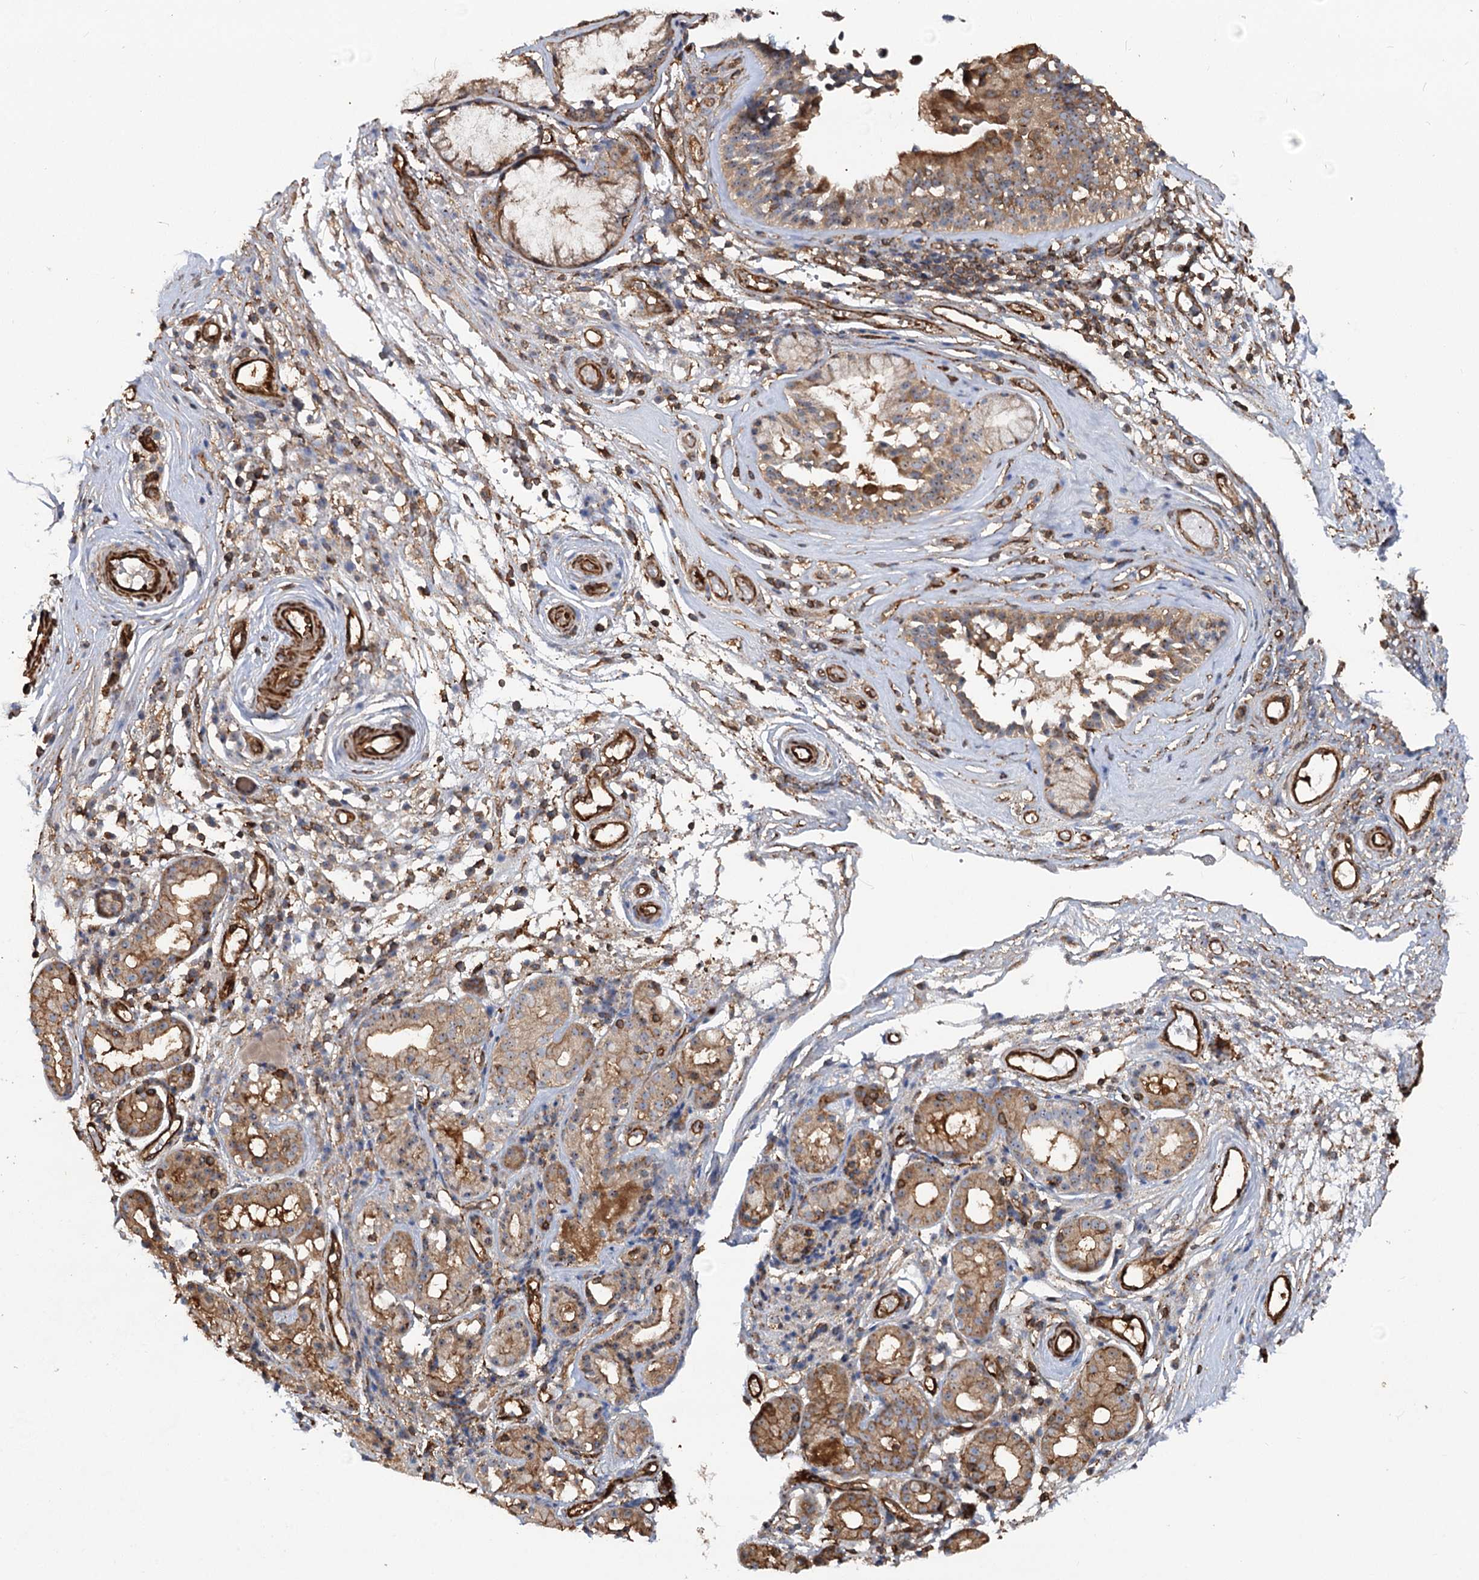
{"staining": {"intensity": "moderate", "quantity": ">75%", "location": "cytoplasmic/membranous"}, "tissue": "nasopharynx", "cell_type": "Respiratory epithelial cells", "image_type": "normal", "snomed": [{"axis": "morphology", "description": "Normal tissue, NOS"}, {"axis": "morphology", "description": "Inflammation, NOS"}, {"axis": "topography", "description": "Nasopharynx"}], "caption": "Nasopharynx stained with immunohistochemistry (IHC) displays moderate cytoplasmic/membranous positivity in about >75% of respiratory epithelial cells.", "gene": "WDR36", "patient": {"sex": "male", "age": 29}}